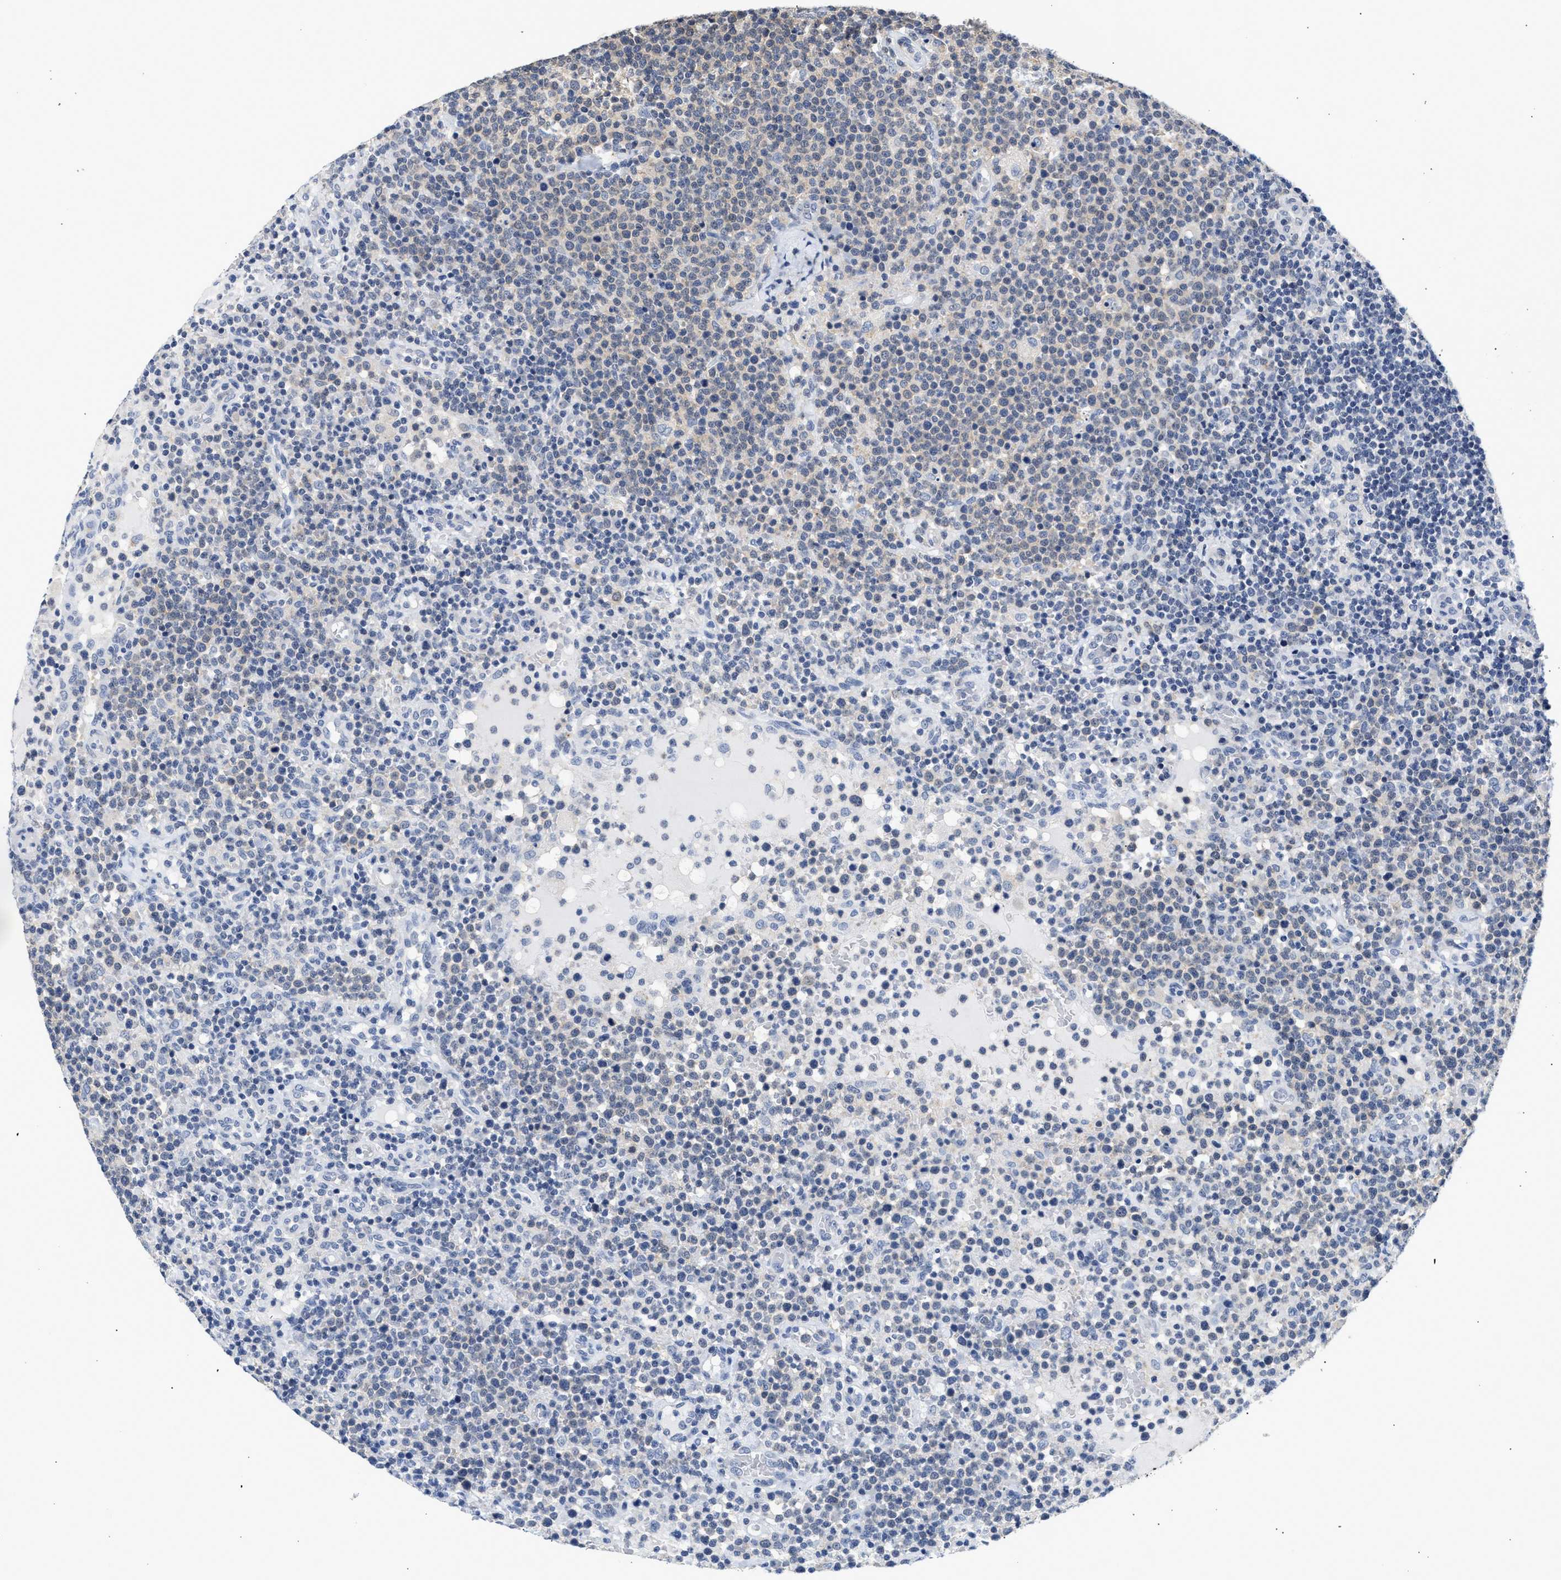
{"staining": {"intensity": "negative", "quantity": "none", "location": "none"}, "tissue": "lymphoma", "cell_type": "Tumor cells", "image_type": "cancer", "snomed": [{"axis": "morphology", "description": "Malignant lymphoma, non-Hodgkin's type, High grade"}, {"axis": "topography", "description": "Lymph node"}], "caption": "The histopathology image shows no significant staining in tumor cells of malignant lymphoma, non-Hodgkin's type (high-grade).", "gene": "PPM1L", "patient": {"sex": "male", "age": 61}}